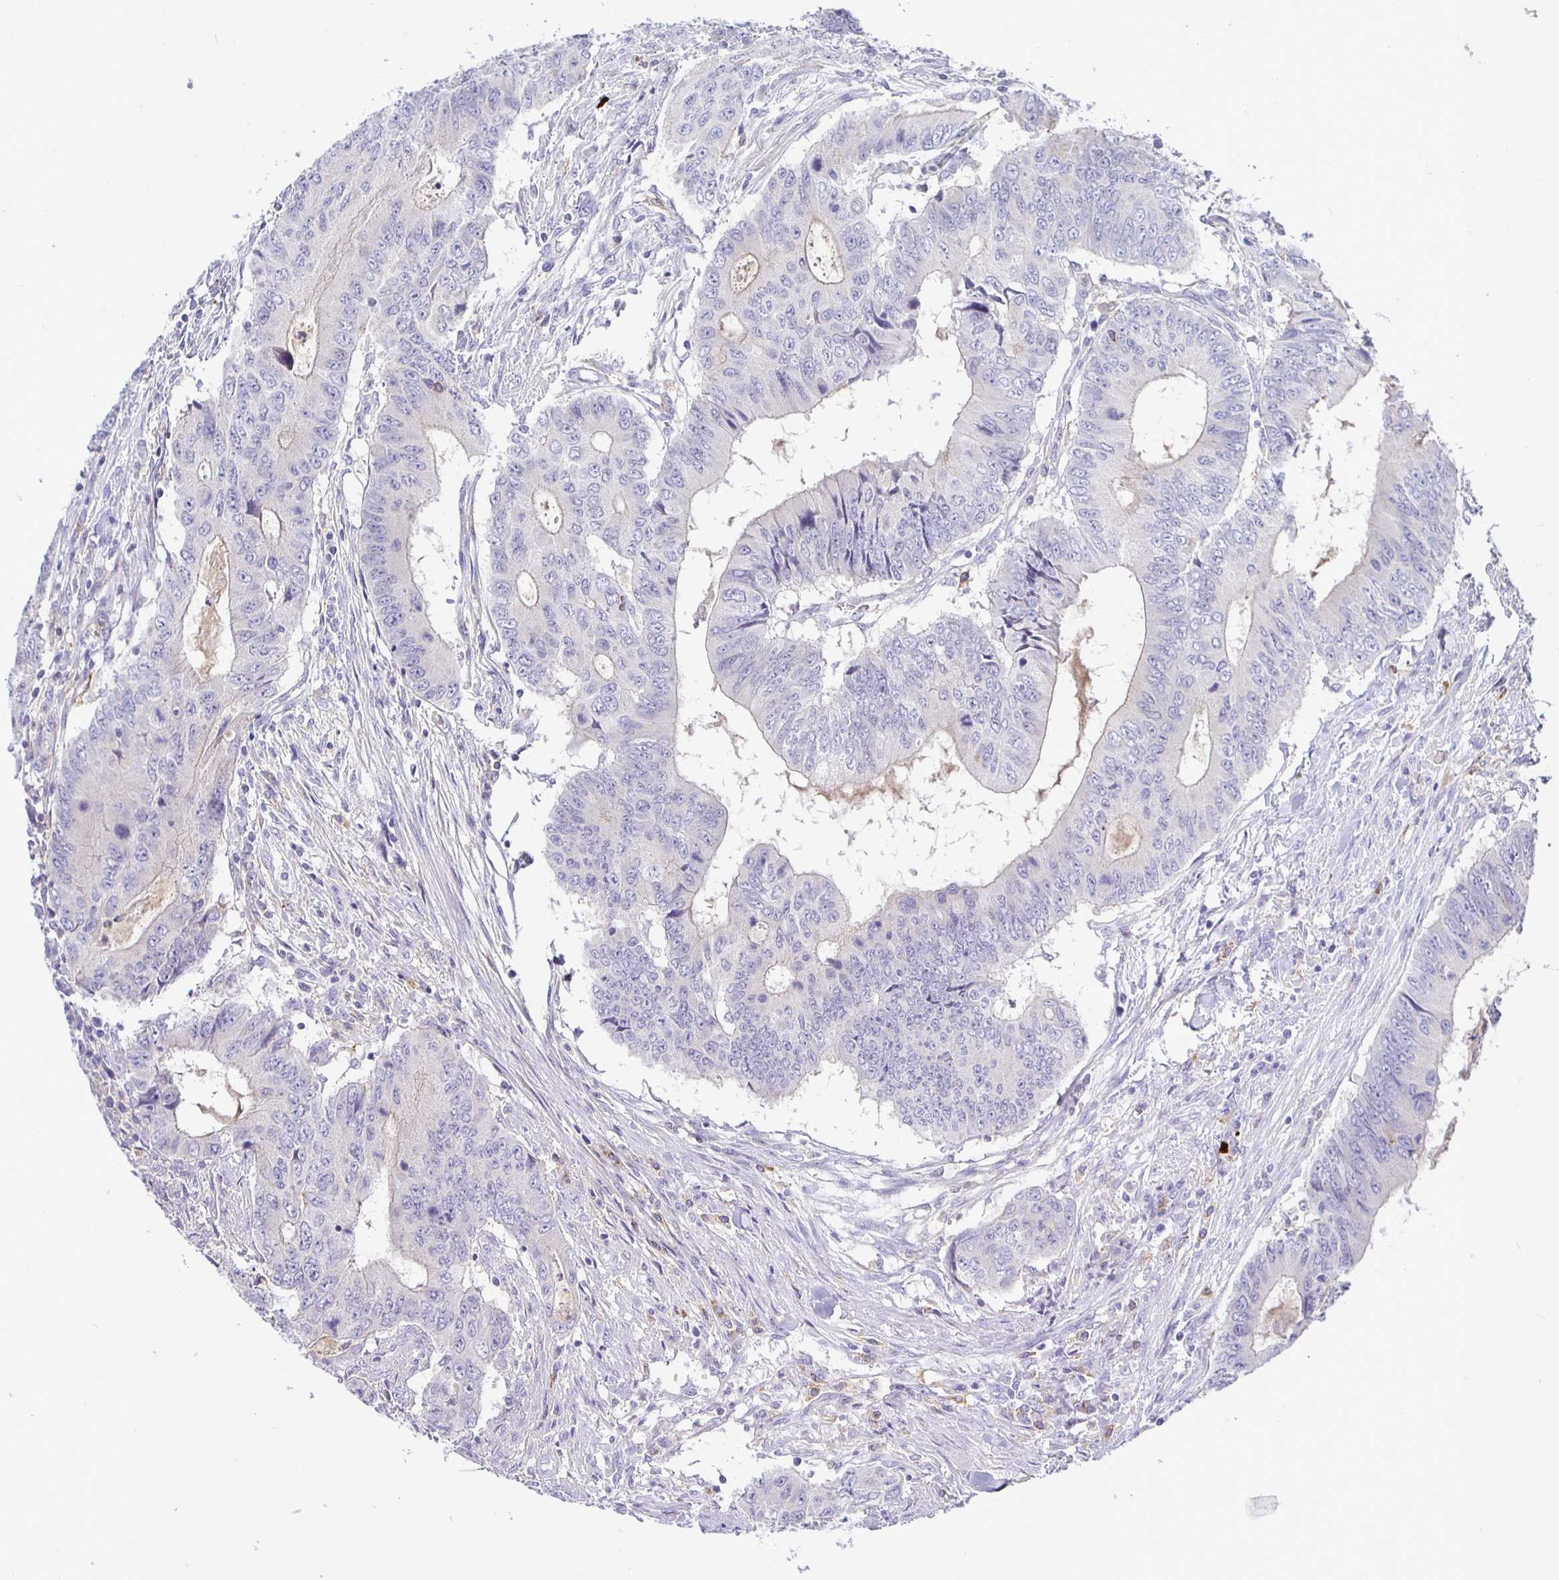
{"staining": {"intensity": "negative", "quantity": "none", "location": "none"}, "tissue": "colorectal cancer", "cell_type": "Tumor cells", "image_type": "cancer", "snomed": [{"axis": "morphology", "description": "Adenocarcinoma, NOS"}, {"axis": "topography", "description": "Colon"}], "caption": "Tumor cells are negative for brown protein staining in adenocarcinoma (colorectal). Brightfield microscopy of IHC stained with DAB (brown) and hematoxylin (blue), captured at high magnification.", "gene": "SIRPA", "patient": {"sex": "male", "age": 53}}